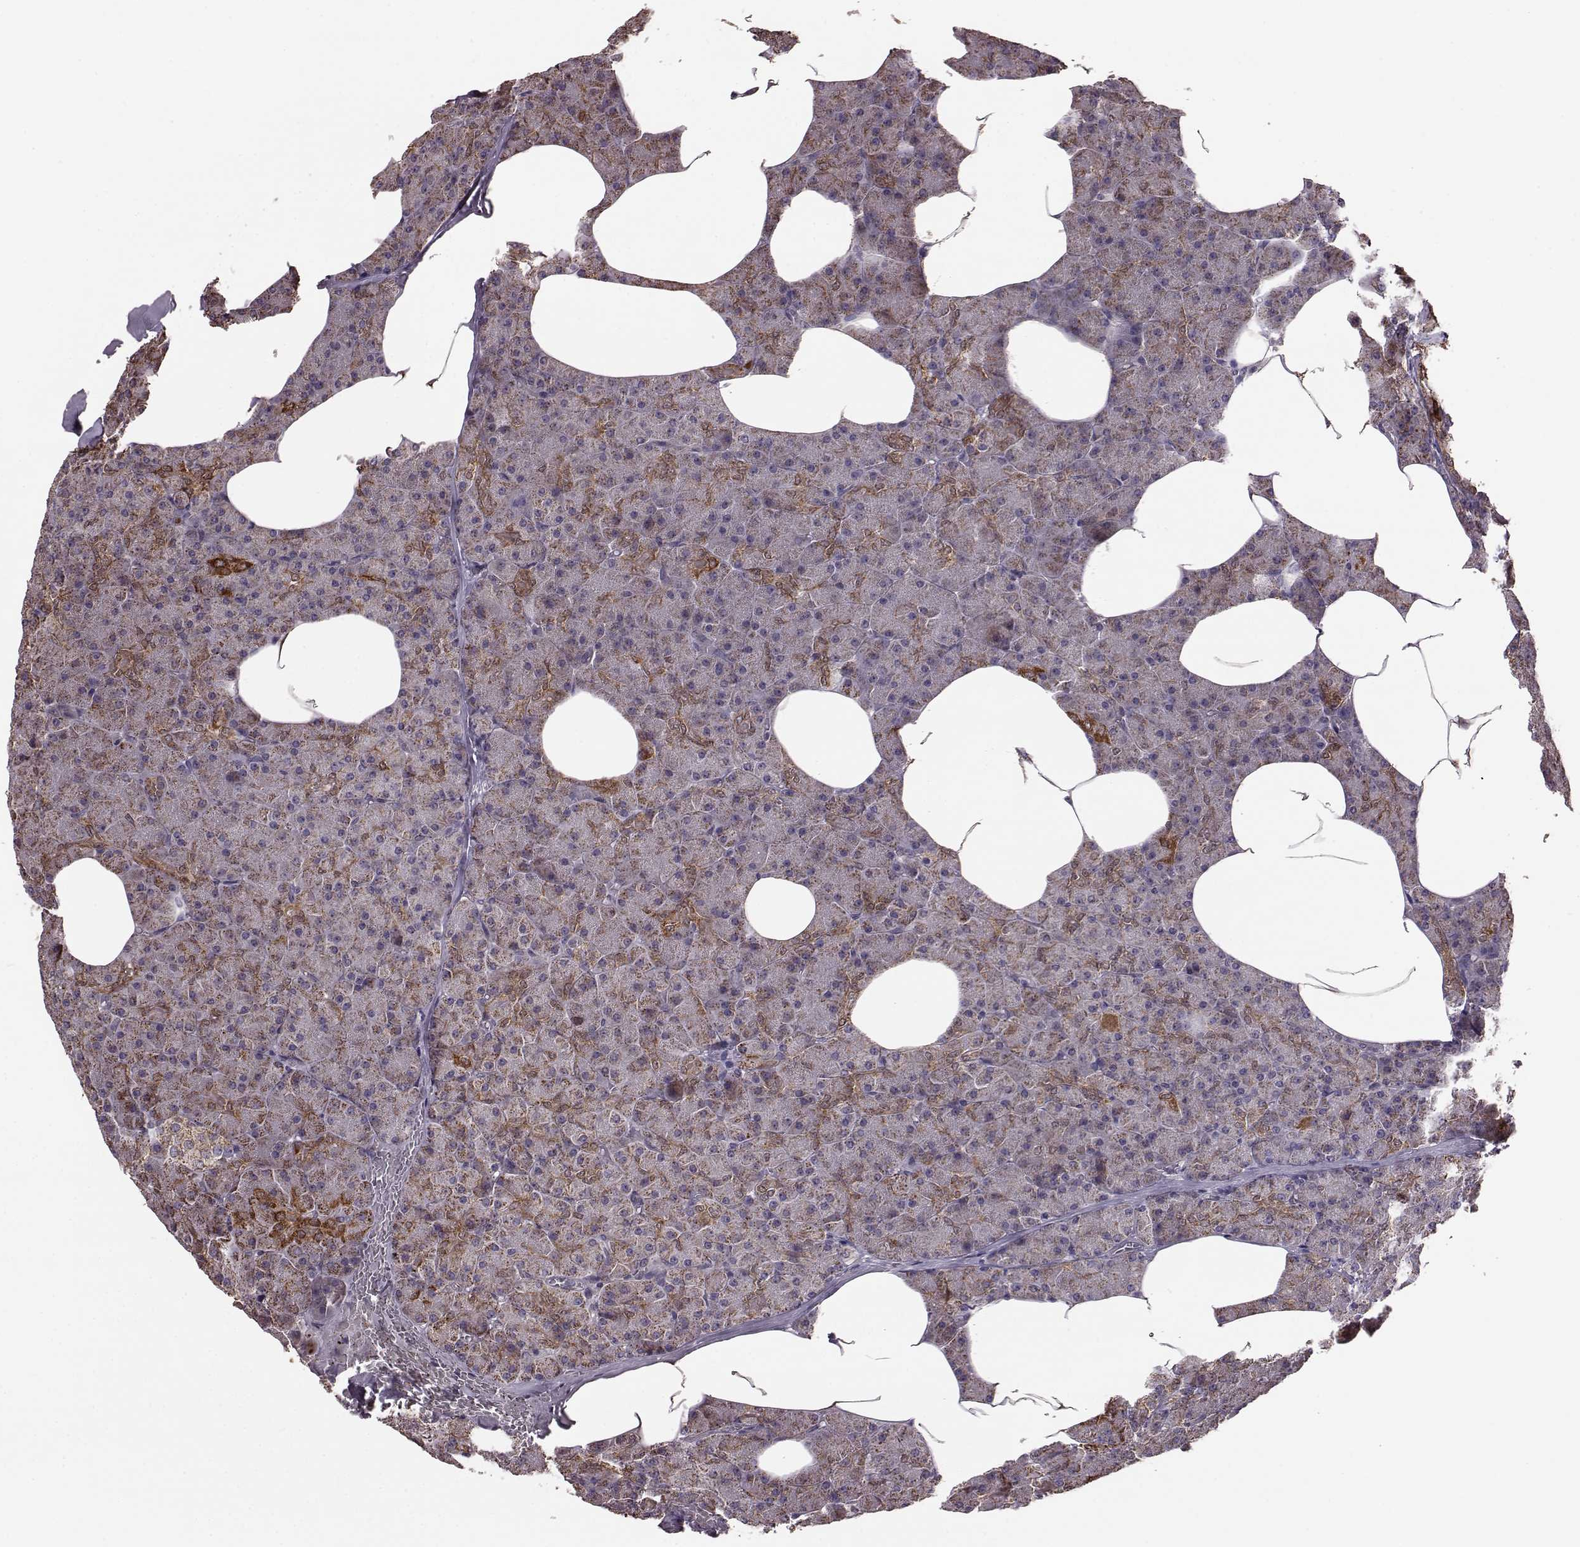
{"staining": {"intensity": "strong", "quantity": "<25%", "location": "cytoplasmic/membranous"}, "tissue": "pancreas", "cell_type": "Exocrine glandular cells", "image_type": "normal", "snomed": [{"axis": "morphology", "description": "Normal tissue, NOS"}, {"axis": "topography", "description": "Pancreas"}], "caption": "Immunohistochemical staining of unremarkable pancreas demonstrates <25% levels of strong cytoplasmic/membranous protein expression in approximately <25% of exocrine glandular cells. The staining is performed using DAB brown chromogen to label protein expression. The nuclei are counter-stained blue using hematoxylin.", "gene": "PUDP", "patient": {"sex": "female", "age": 45}}